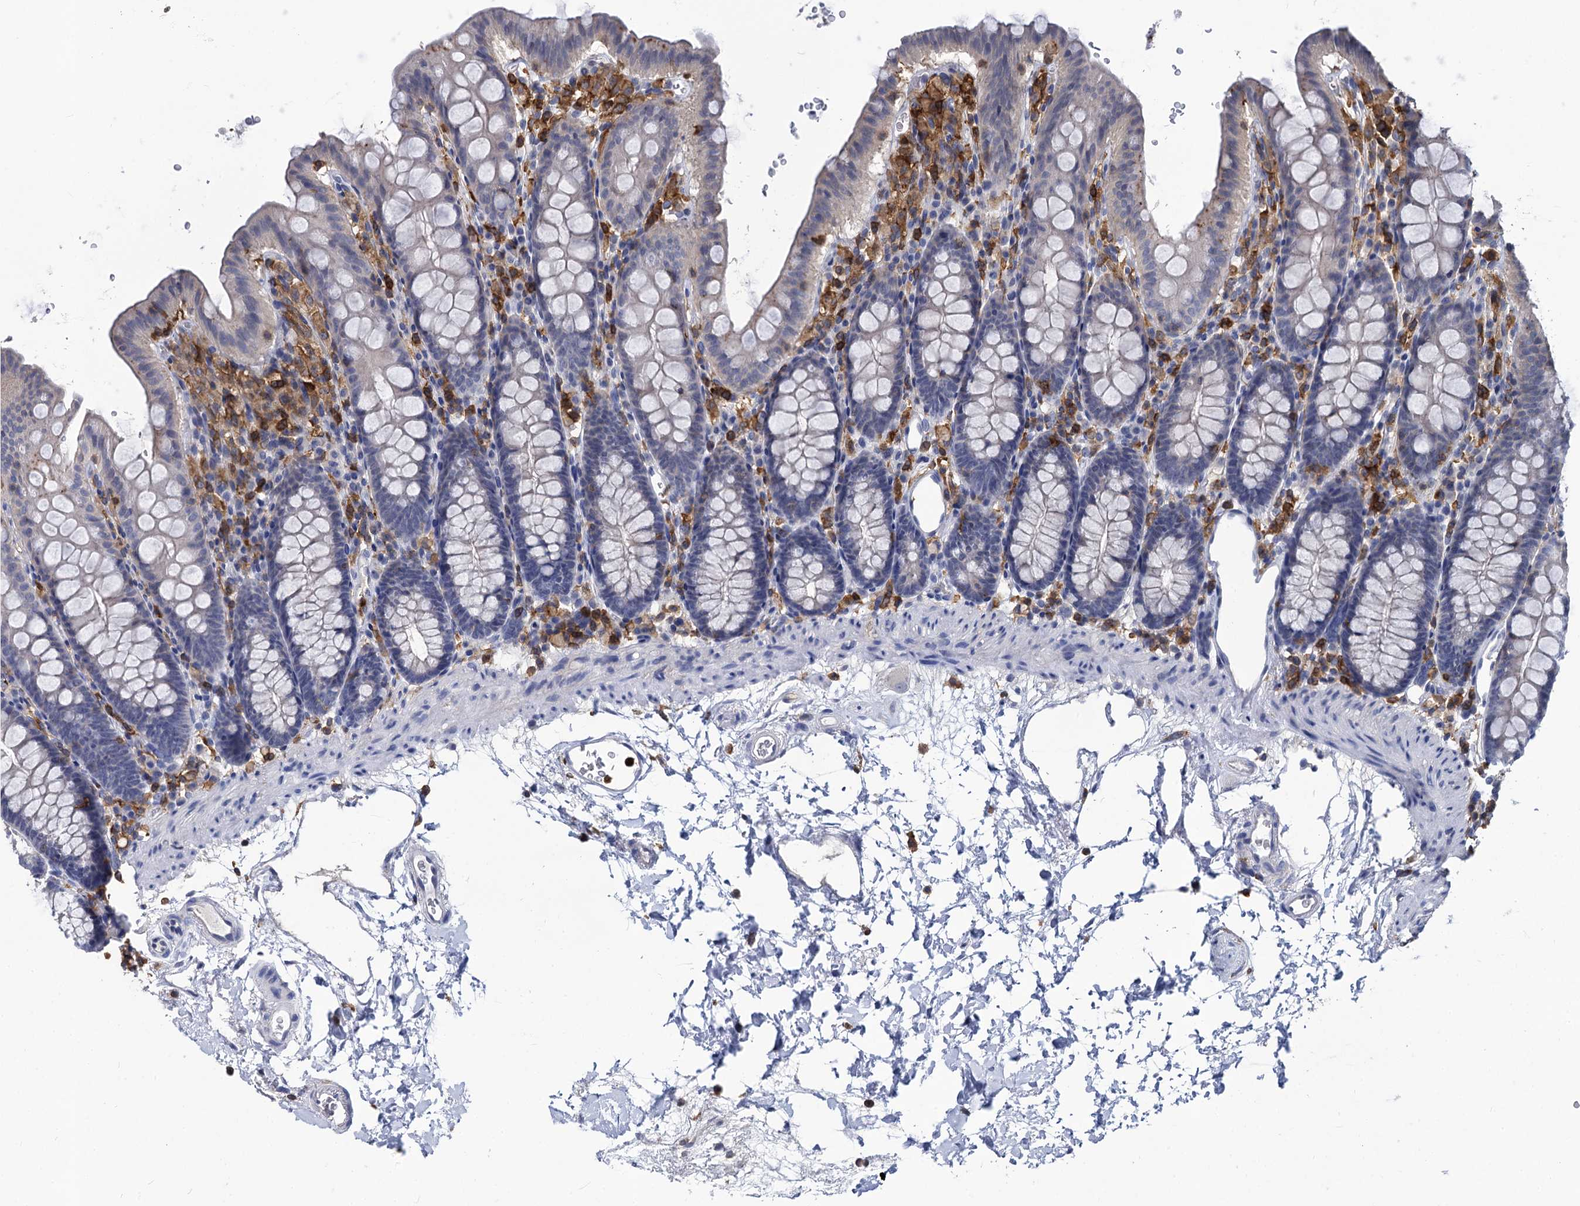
{"staining": {"intensity": "negative", "quantity": "none", "location": "none"}, "tissue": "colon", "cell_type": "Endothelial cells", "image_type": "normal", "snomed": [{"axis": "morphology", "description": "Normal tissue, NOS"}, {"axis": "topography", "description": "Colon"}], "caption": "DAB (3,3'-diaminobenzidine) immunohistochemical staining of unremarkable colon demonstrates no significant staining in endothelial cells.", "gene": "RHOG", "patient": {"sex": "male", "age": 75}}